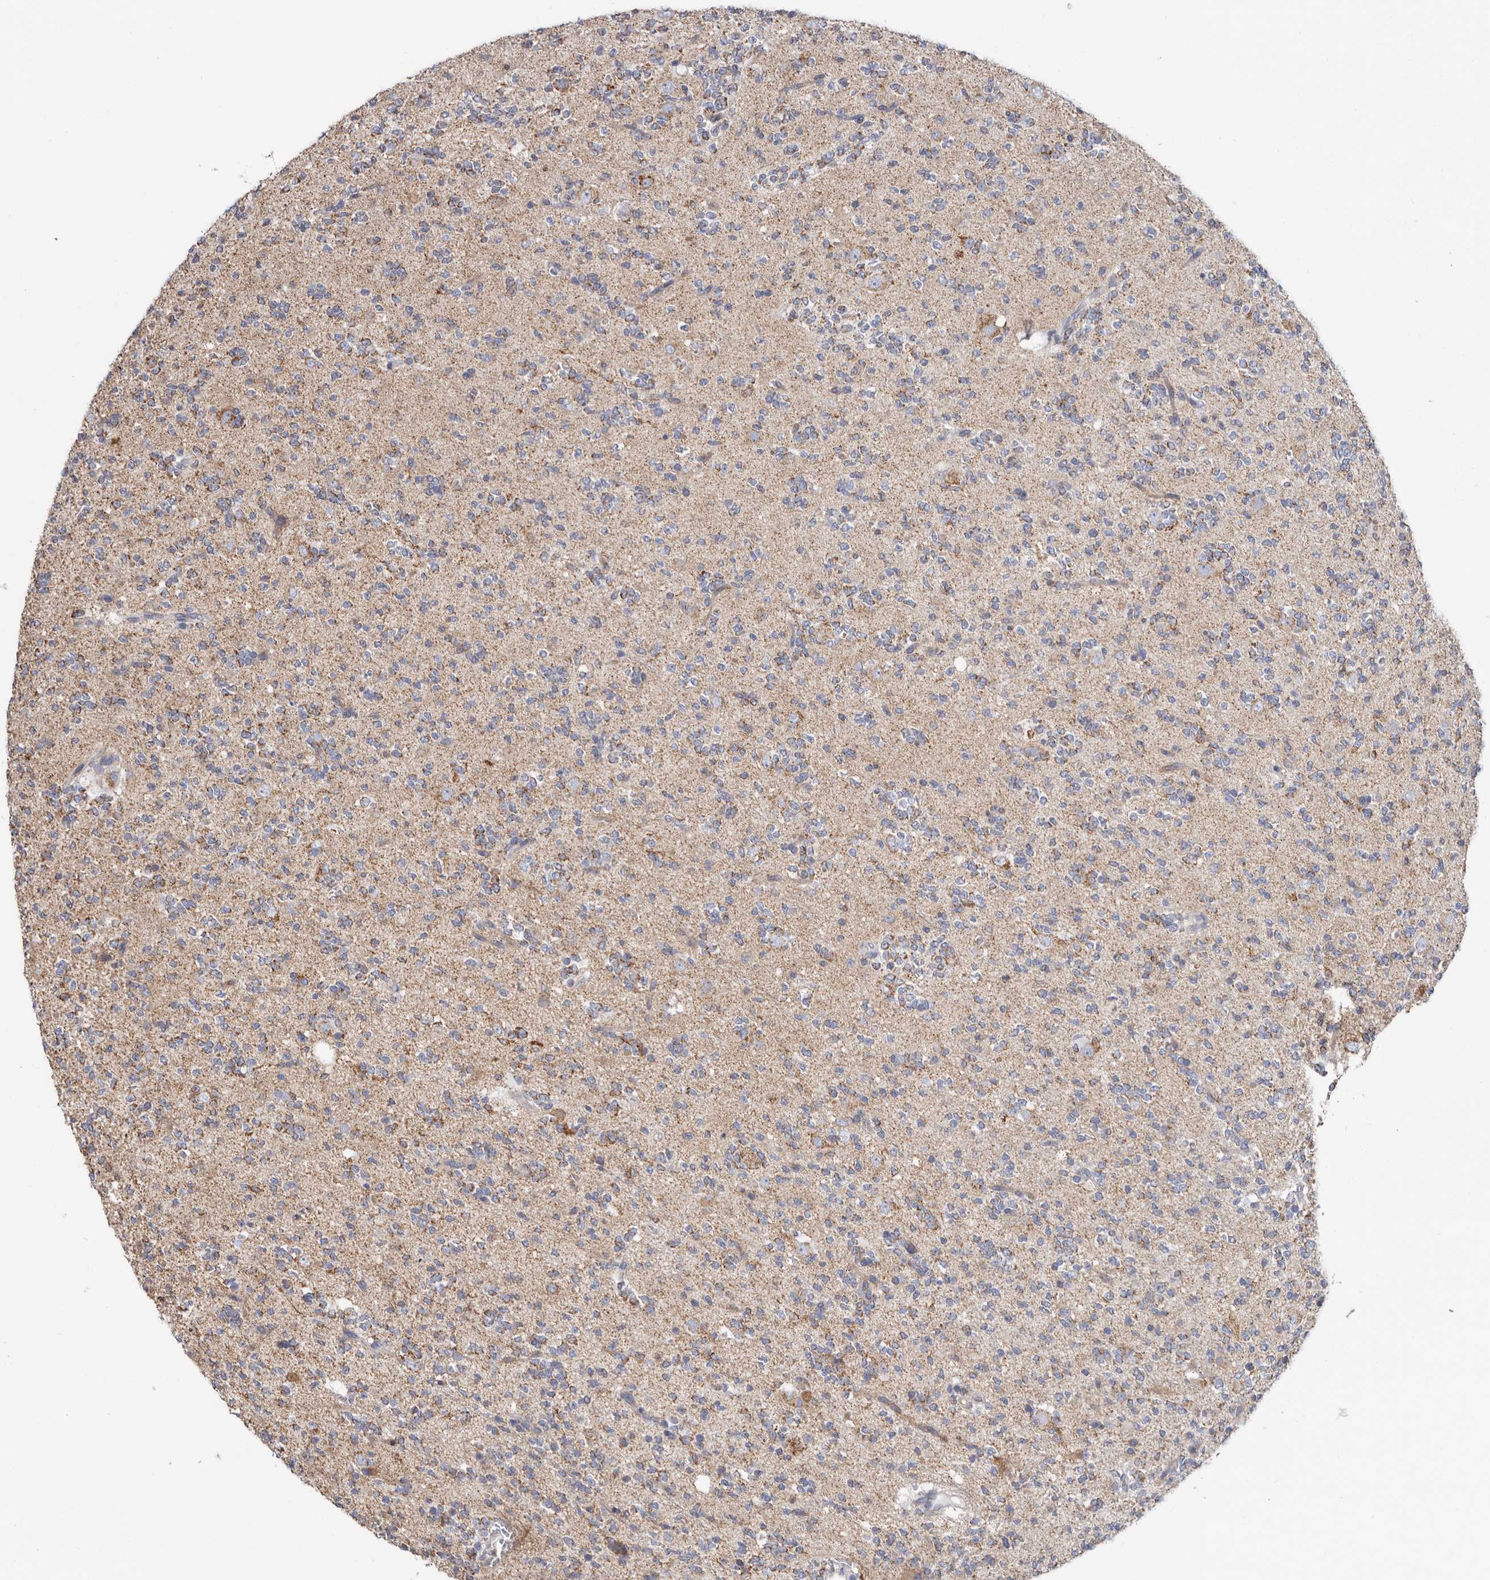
{"staining": {"intensity": "moderate", "quantity": "25%-75%", "location": "cytoplasmic/membranous"}, "tissue": "glioma", "cell_type": "Tumor cells", "image_type": "cancer", "snomed": [{"axis": "morphology", "description": "Glioma, malignant, High grade"}, {"axis": "topography", "description": "Brain"}], "caption": "Malignant high-grade glioma was stained to show a protein in brown. There is medium levels of moderate cytoplasmic/membranous staining in approximately 25%-75% of tumor cells.", "gene": "RSPO2", "patient": {"sex": "female", "age": 62}}